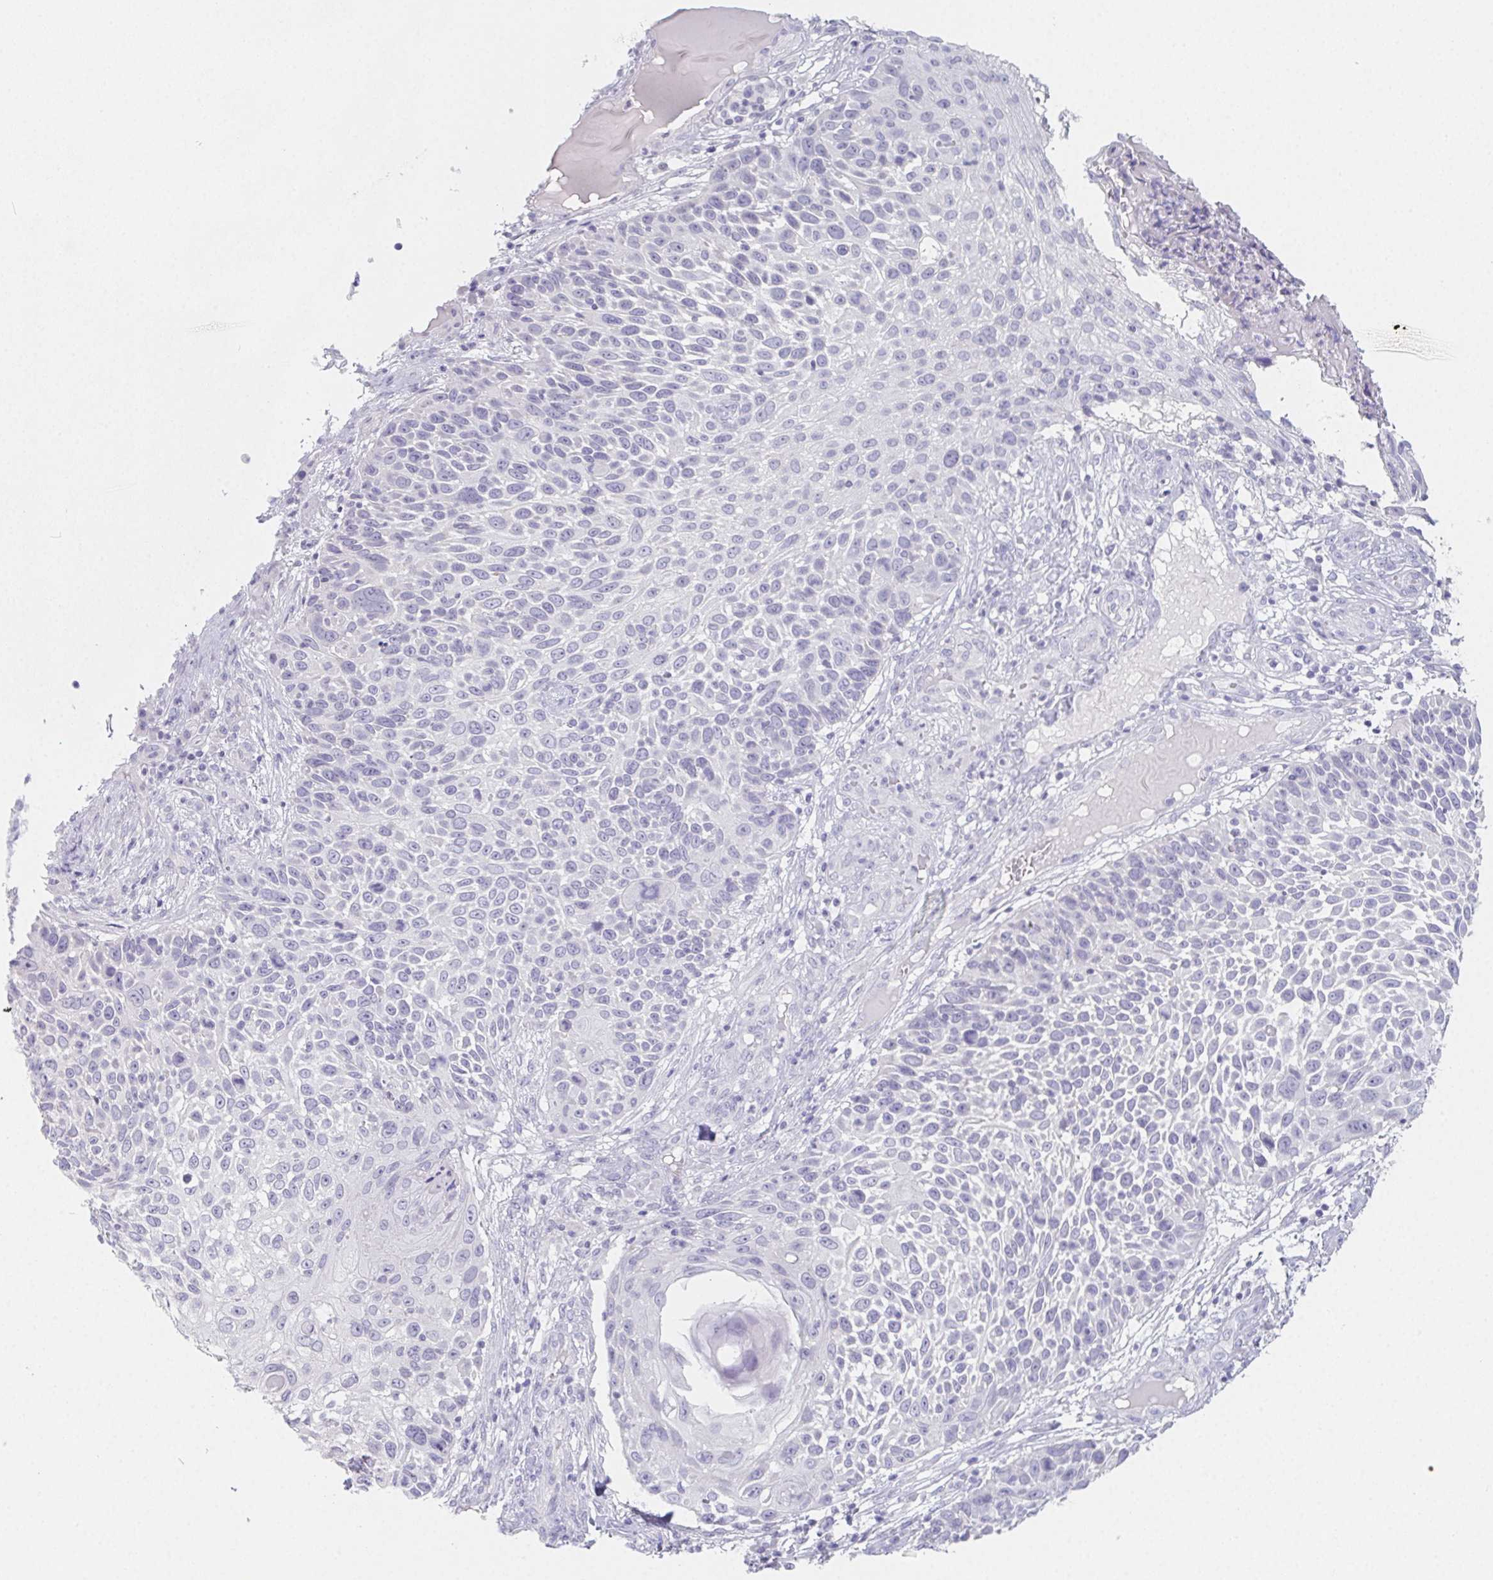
{"staining": {"intensity": "negative", "quantity": "none", "location": "none"}, "tissue": "skin cancer", "cell_type": "Tumor cells", "image_type": "cancer", "snomed": [{"axis": "morphology", "description": "Squamous cell carcinoma, NOS"}, {"axis": "topography", "description": "Skin"}], "caption": "Human skin cancer stained for a protein using immunohistochemistry (IHC) displays no positivity in tumor cells.", "gene": "GLIPR1L1", "patient": {"sex": "male", "age": 92}}